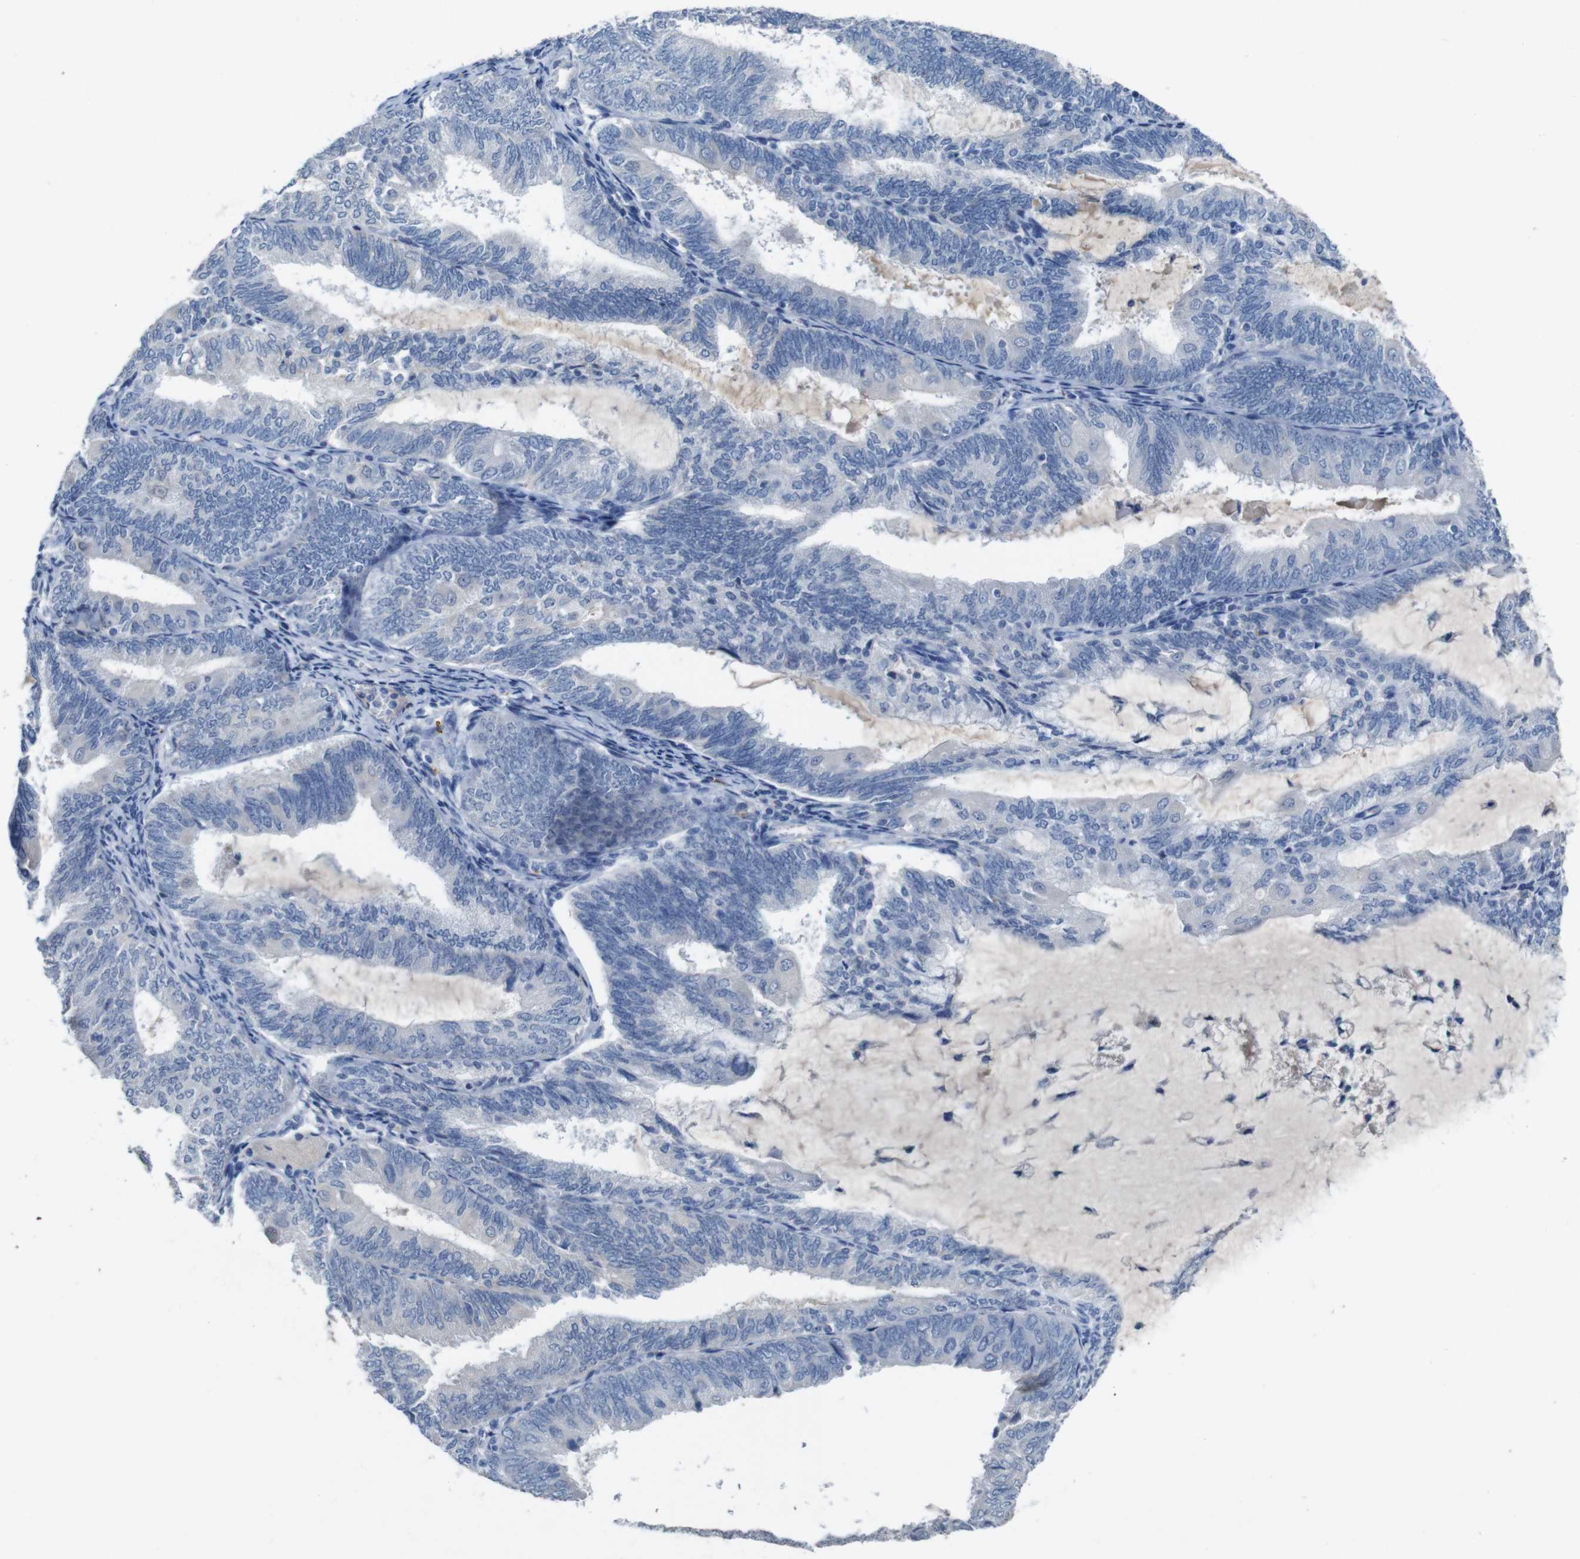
{"staining": {"intensity": "negative", "quantity": "none", "location": "none"}, "tissue": "endometrial cancer", "cell_type": "Tumor cells", "image_type": "cancer", "snomed": [{"axis": "morphology", "description": "Adenocarcinoma, NOS"}, {"axis": "topography", "description": "Endometrium"}], "caption": "Protein analysis of endometrial cancer (adenocarcinoma) displays no significant staining in tumor cells.", "gene": "SLC2A8", "patient": {"sex": "female", "age": 81}}